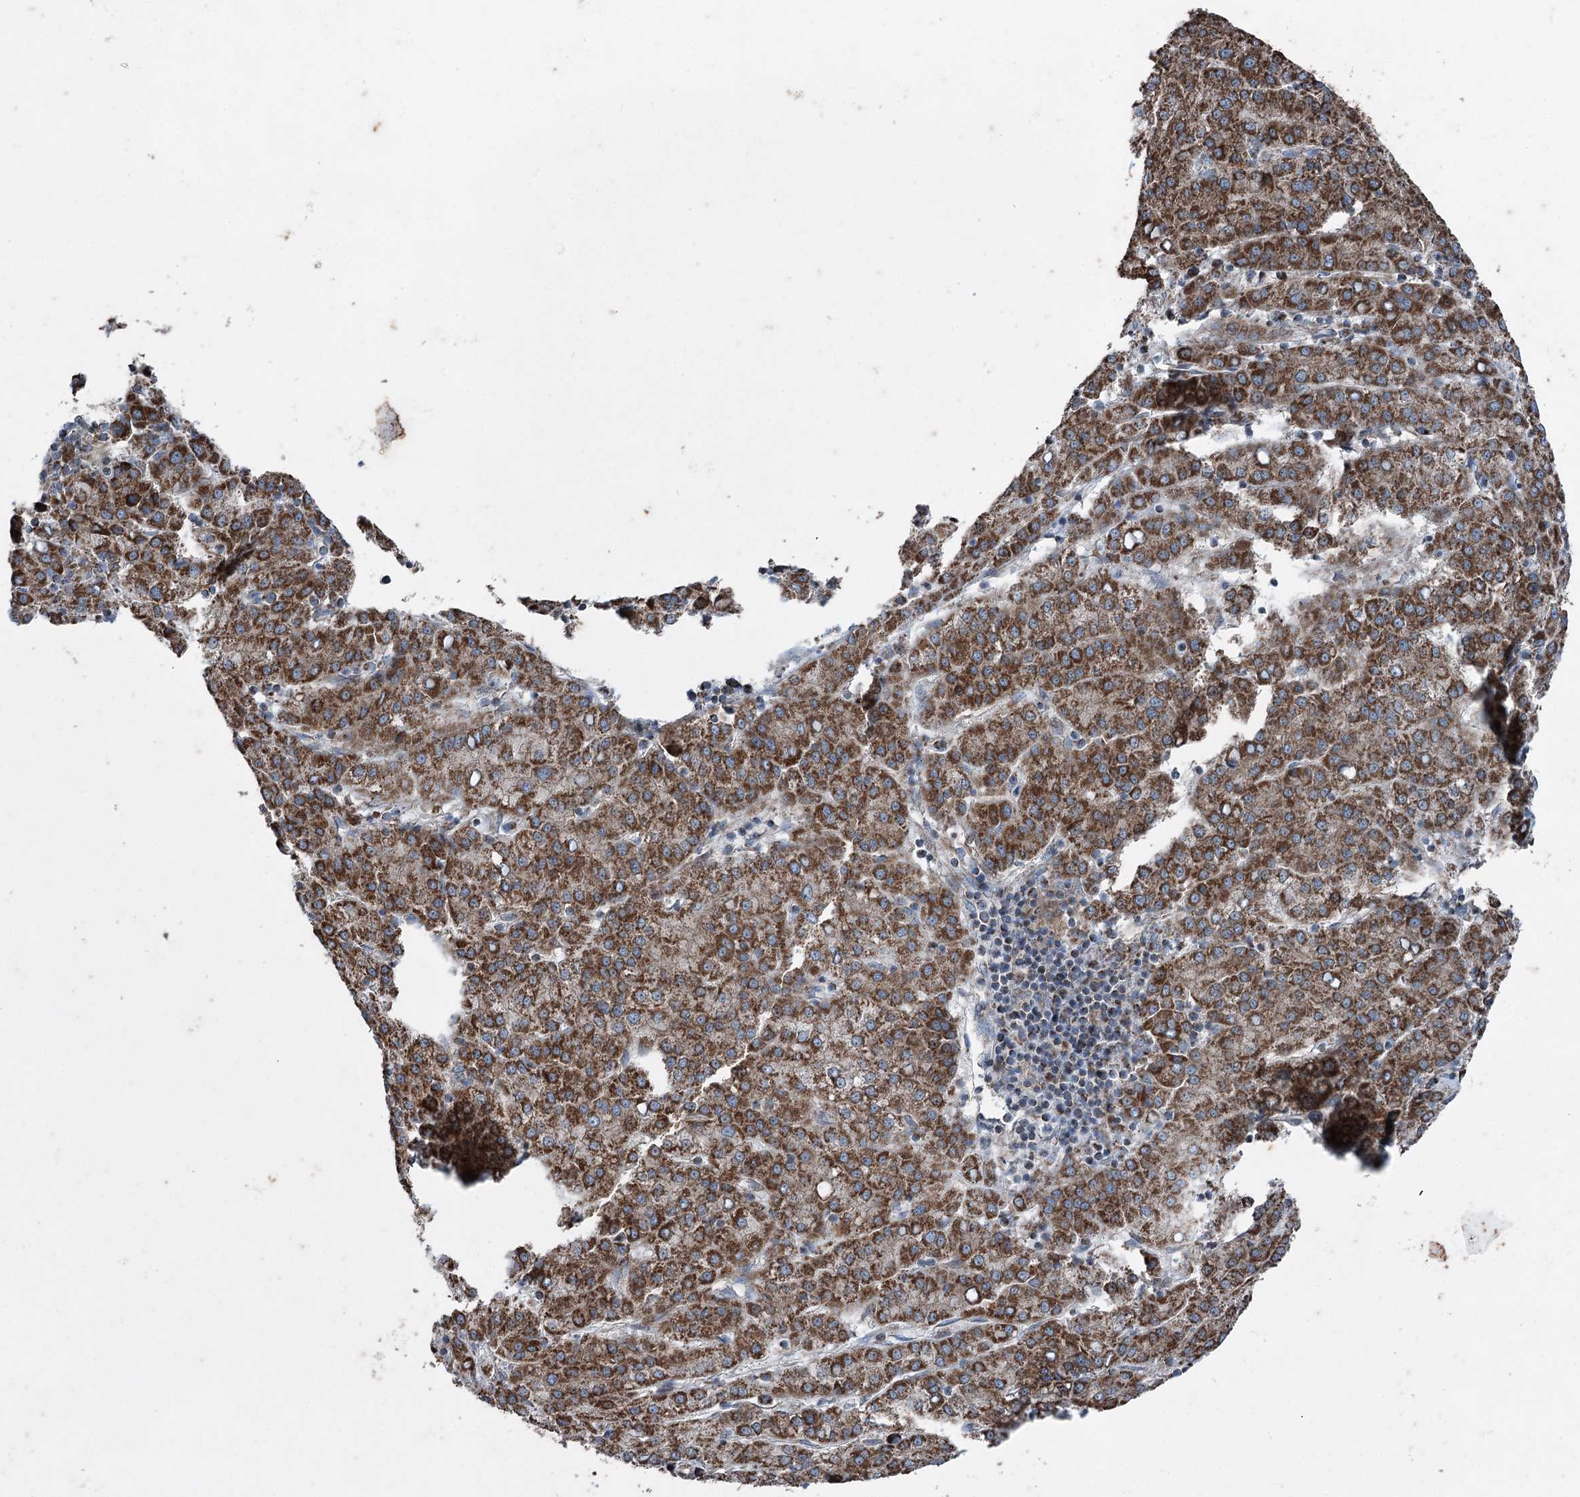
{"staining": {"intensity": "strong", "quantity": ">75%", "location": "cytoplasmic/membranous"}, "tissue": "liver cancer", "cell_type": "Tumor cells", "image_type": "cancer", "snomed": [{"axis": "morphology", "description": "Carcinoma, Hepatocellular, NOS"}, {"axis": "topography", "description": "Liver"}], "caption": "A micrograph showing strong cytoplasmic/membranous positivity in about >75% of tumor cells in liver cancer, as visualized by brown immunohistochemical staining.", "gene": "UCN3", "patient": {"sex": "female", "age": 58}}